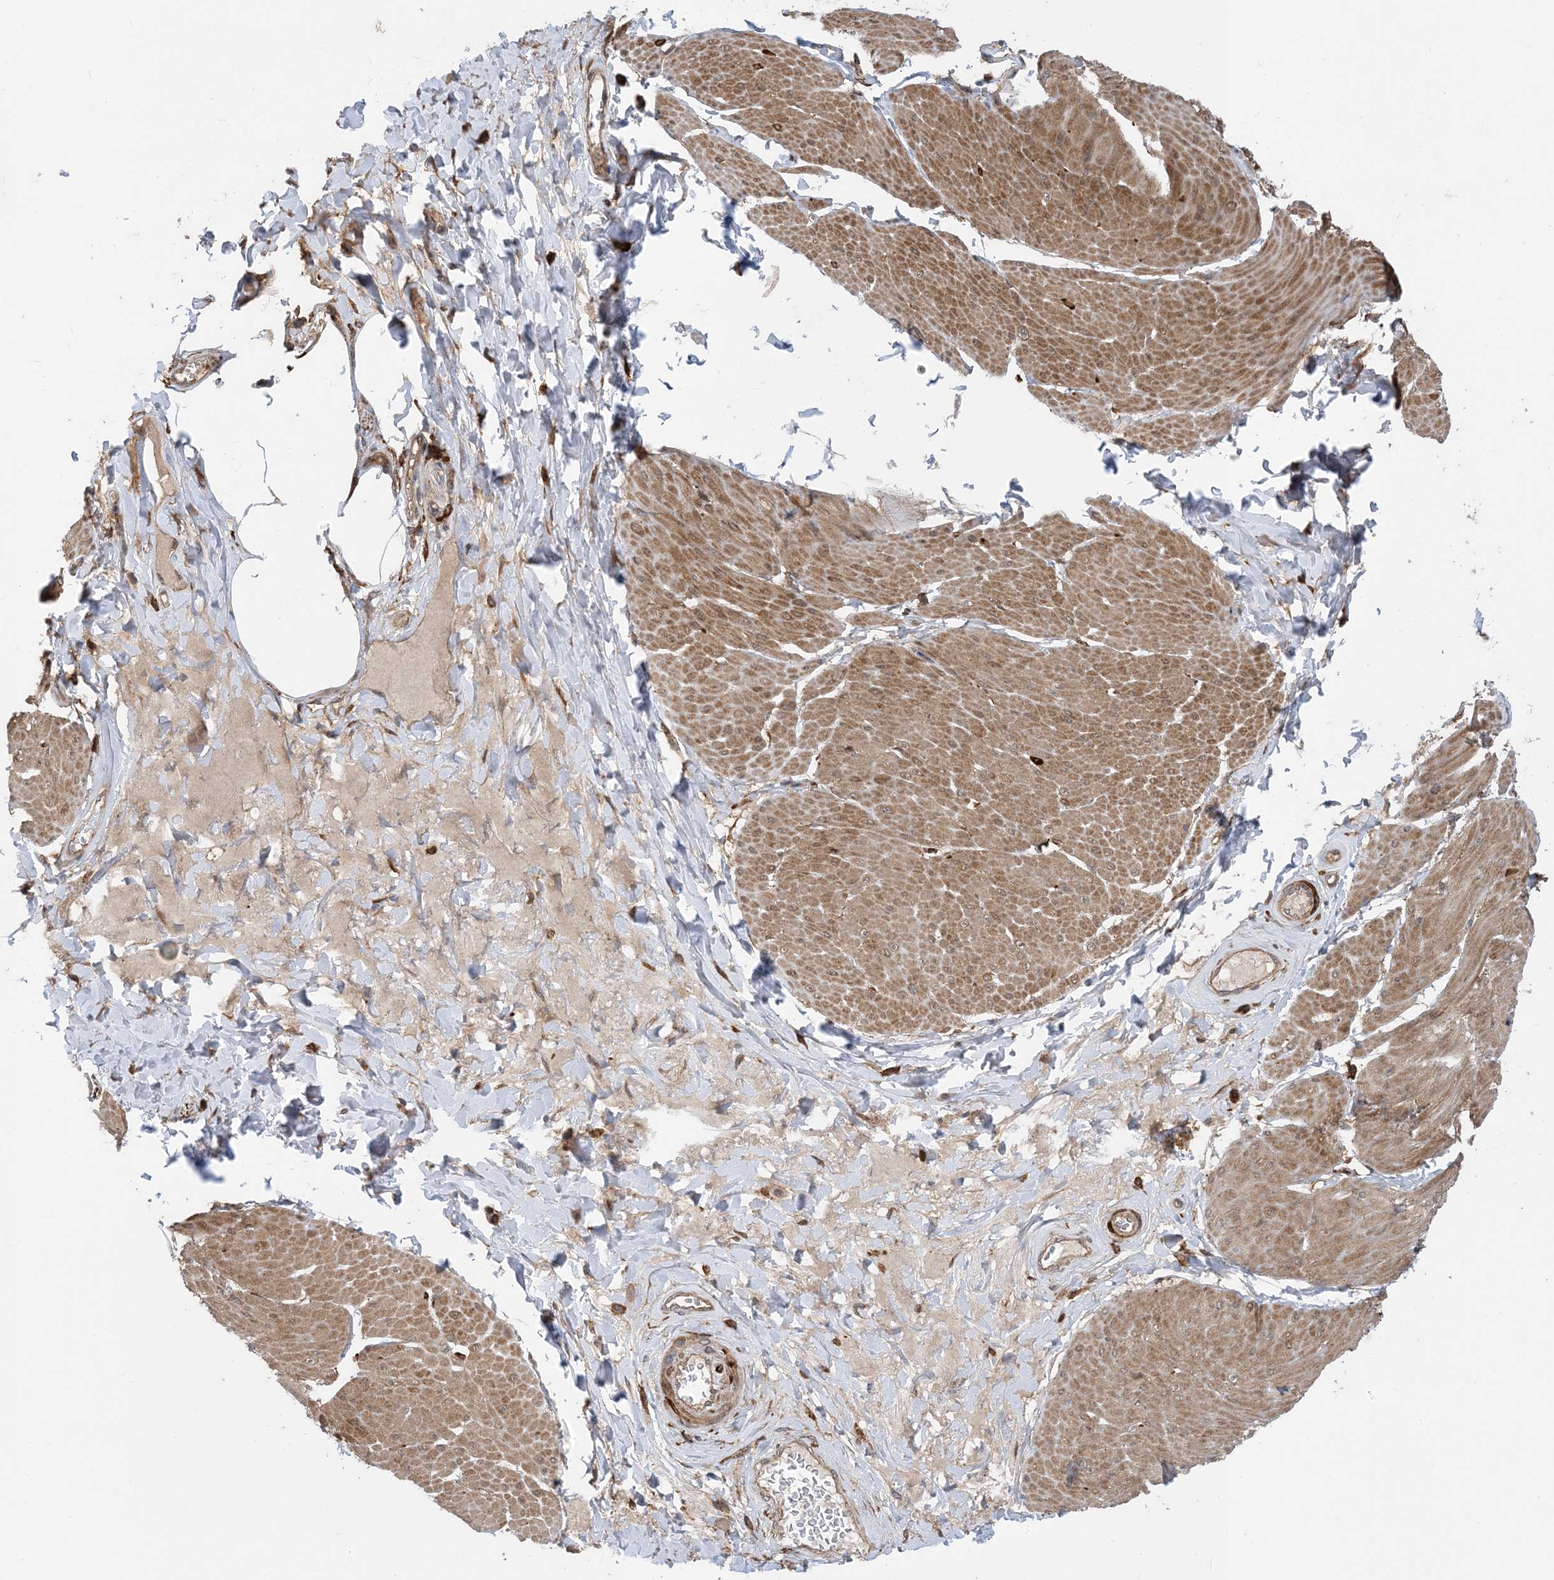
{"staining": {"intensity": "moderate", "quantity": ">75%", "location": "cytoplasmic/membranous"}, "tissue": "smooth muscle", "cell_type": "Smooth muscle cells", "image_type": "normal", "snomed": [{"axis": "morphology", "description": "Urothelial carcinoma, High grade"}, {"axis": "topography", "description": "Urinary bladder"}], "caption": "Protein staining of unremarkable smooth muscle displays moderate cytoplasmic/membranous positivity in about >75% of smooth muscle cells.", "gene": "HS1BP3", "patient": {"sex": "male", "age": 46}}